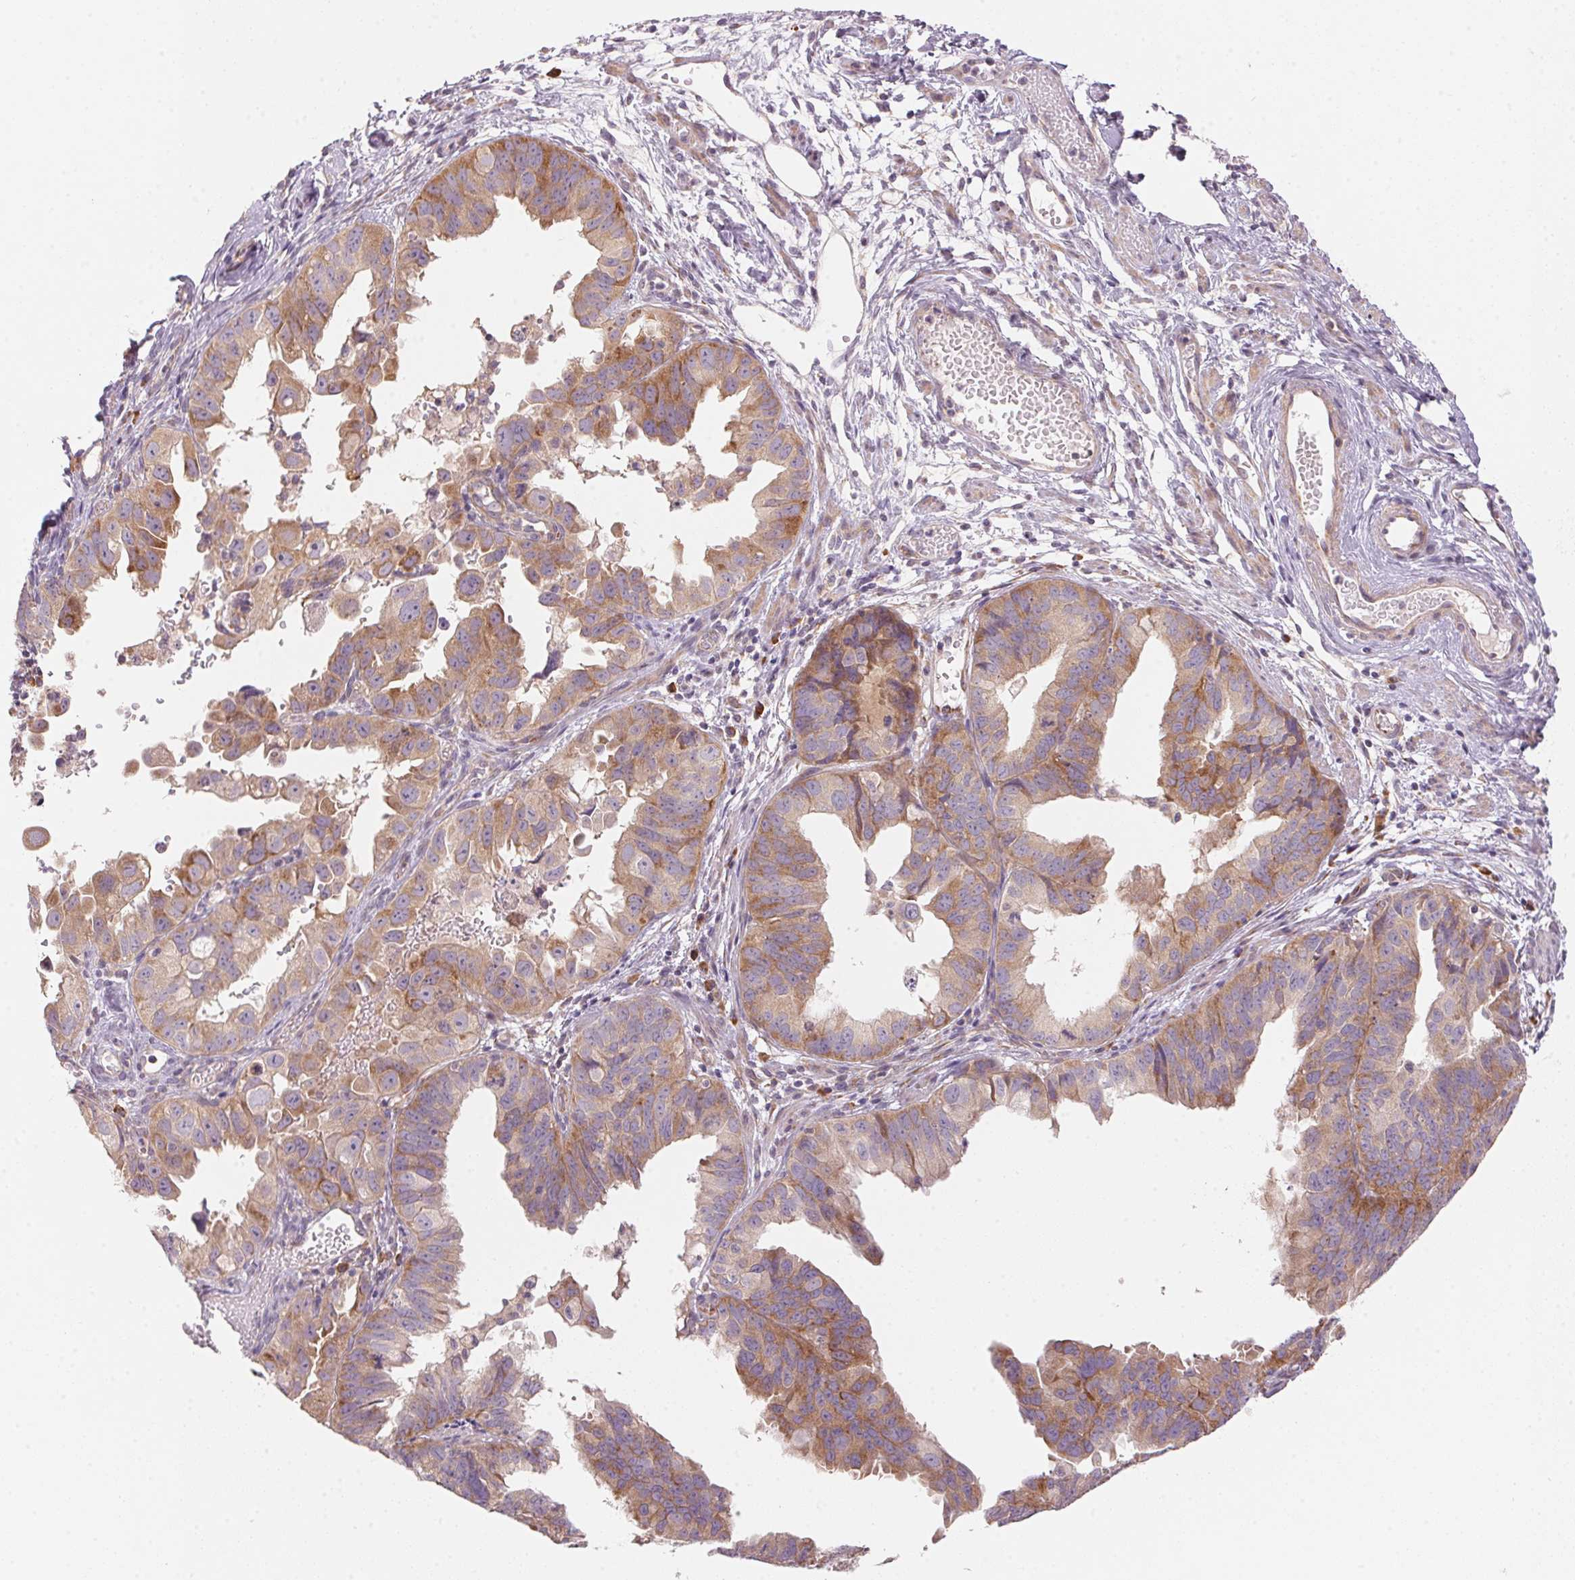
{"staining": {"intensity": "moderate", "quantity": ">75%", "location": "cytoplasmic/membranous"}, "tissue": "ovarian cancer", "cell_type": "Tumor cells", "image_type": "cancer", "snomed": [{"axis": "morphology", "description": "Carcinoma, endometroid"}, {"axis": "topography", "description": "Ovary"}], "caption": "This is an image of IHC staining of ovarian cancer (endometroid carcinoma), which shows moderate expression in the cytoplasmic/membranous of tumor cells.", "gene": "BLOC1S2", "patient": {"sex": "female", "age": 85}}